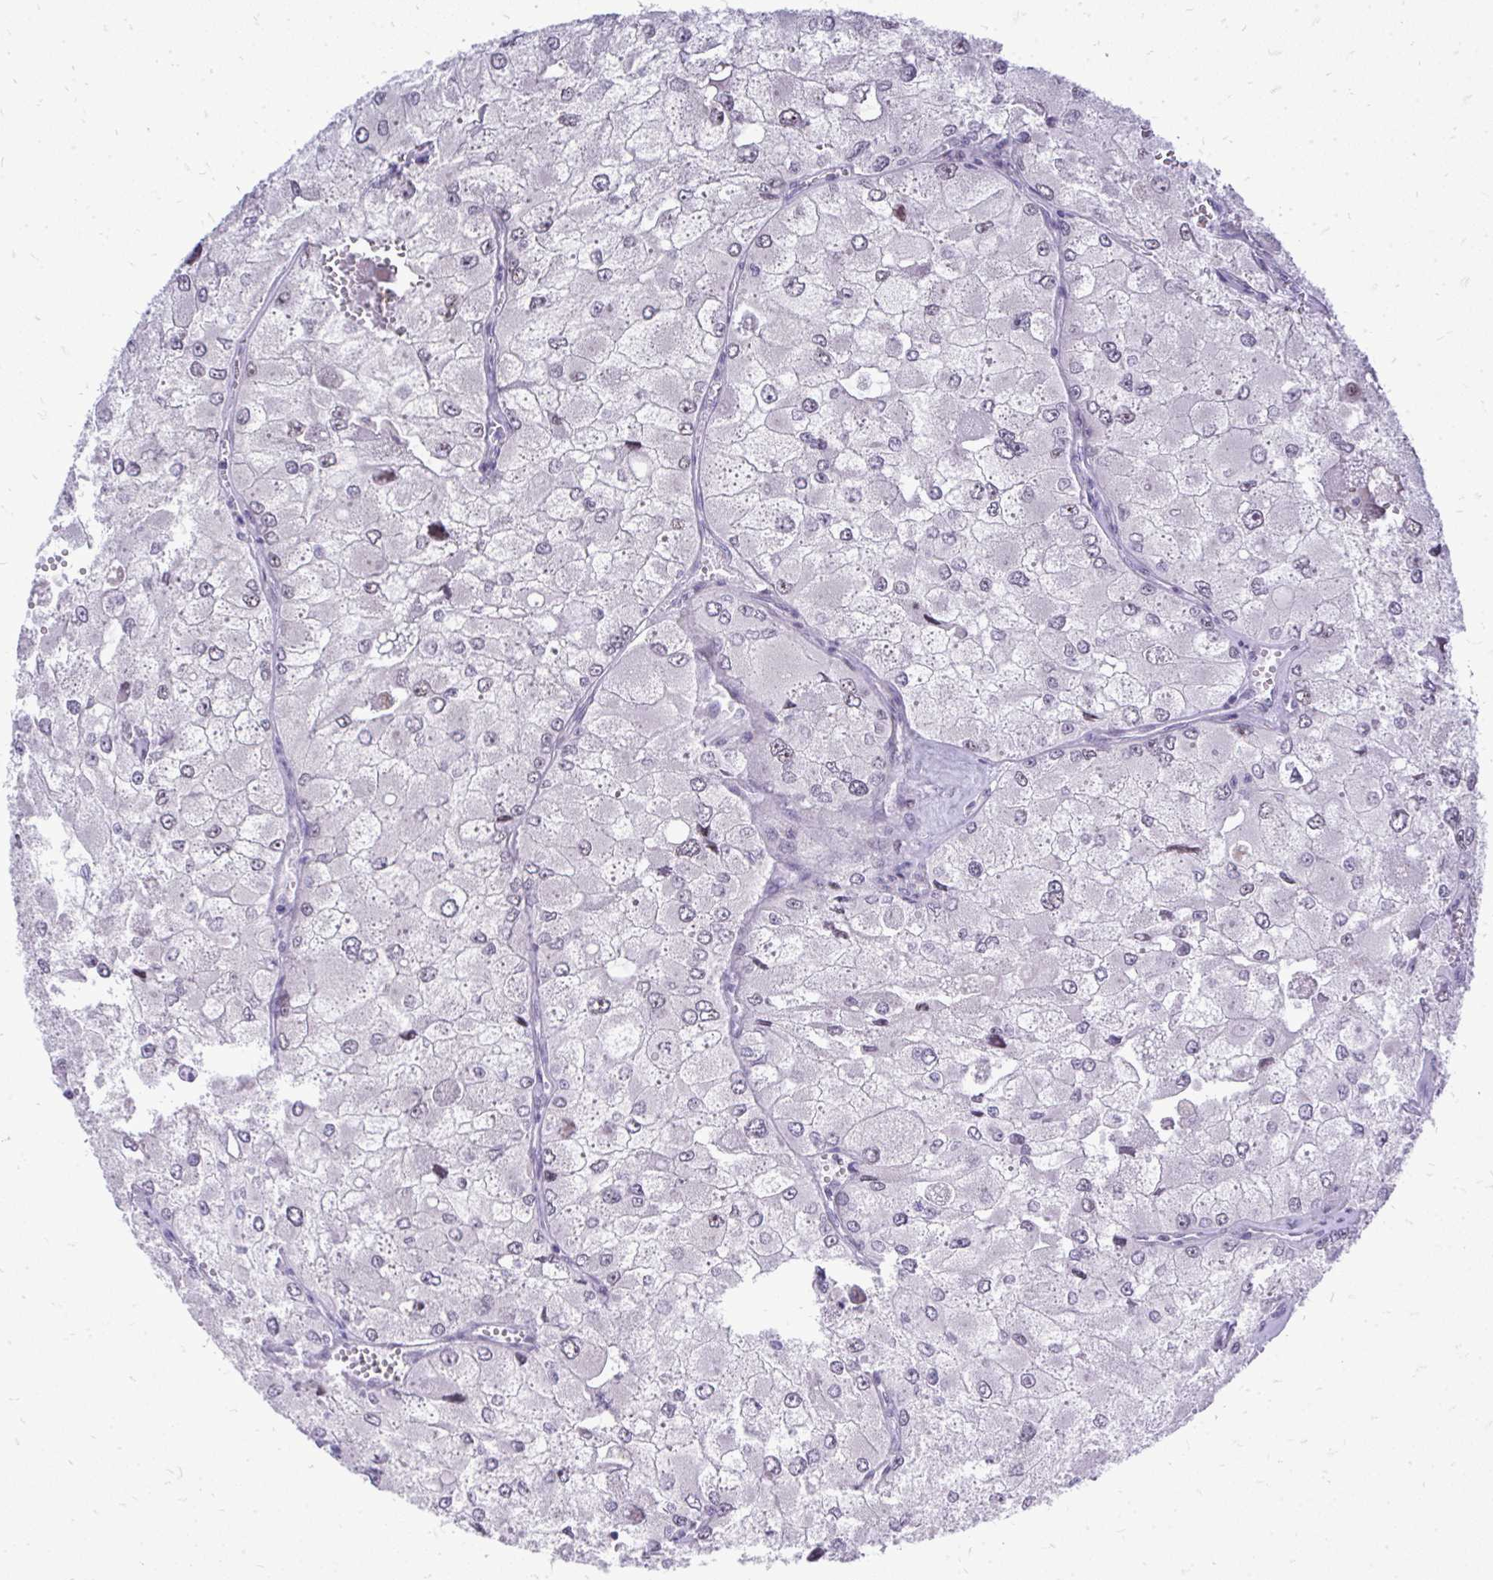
{"staining": {"intensity": "negative", "quantity": "none", "location": "none"}, "tissue": "renal cancer", "cell_type": "Tumor cells", "image_type": "cancer", "snomed": [{"axis": "morphology", "description": "Adenocarcinoma, NOS"}, {"axis": "topography", "description": "Kidney"}], "caption": "This is a histopathology image of immunohistochemistry staining of renal cancer (adenocarcinoma), which shows no staining in tumor cells.", "gene": "OR8D1", "patient": {"sex": "female", "age": 70}}